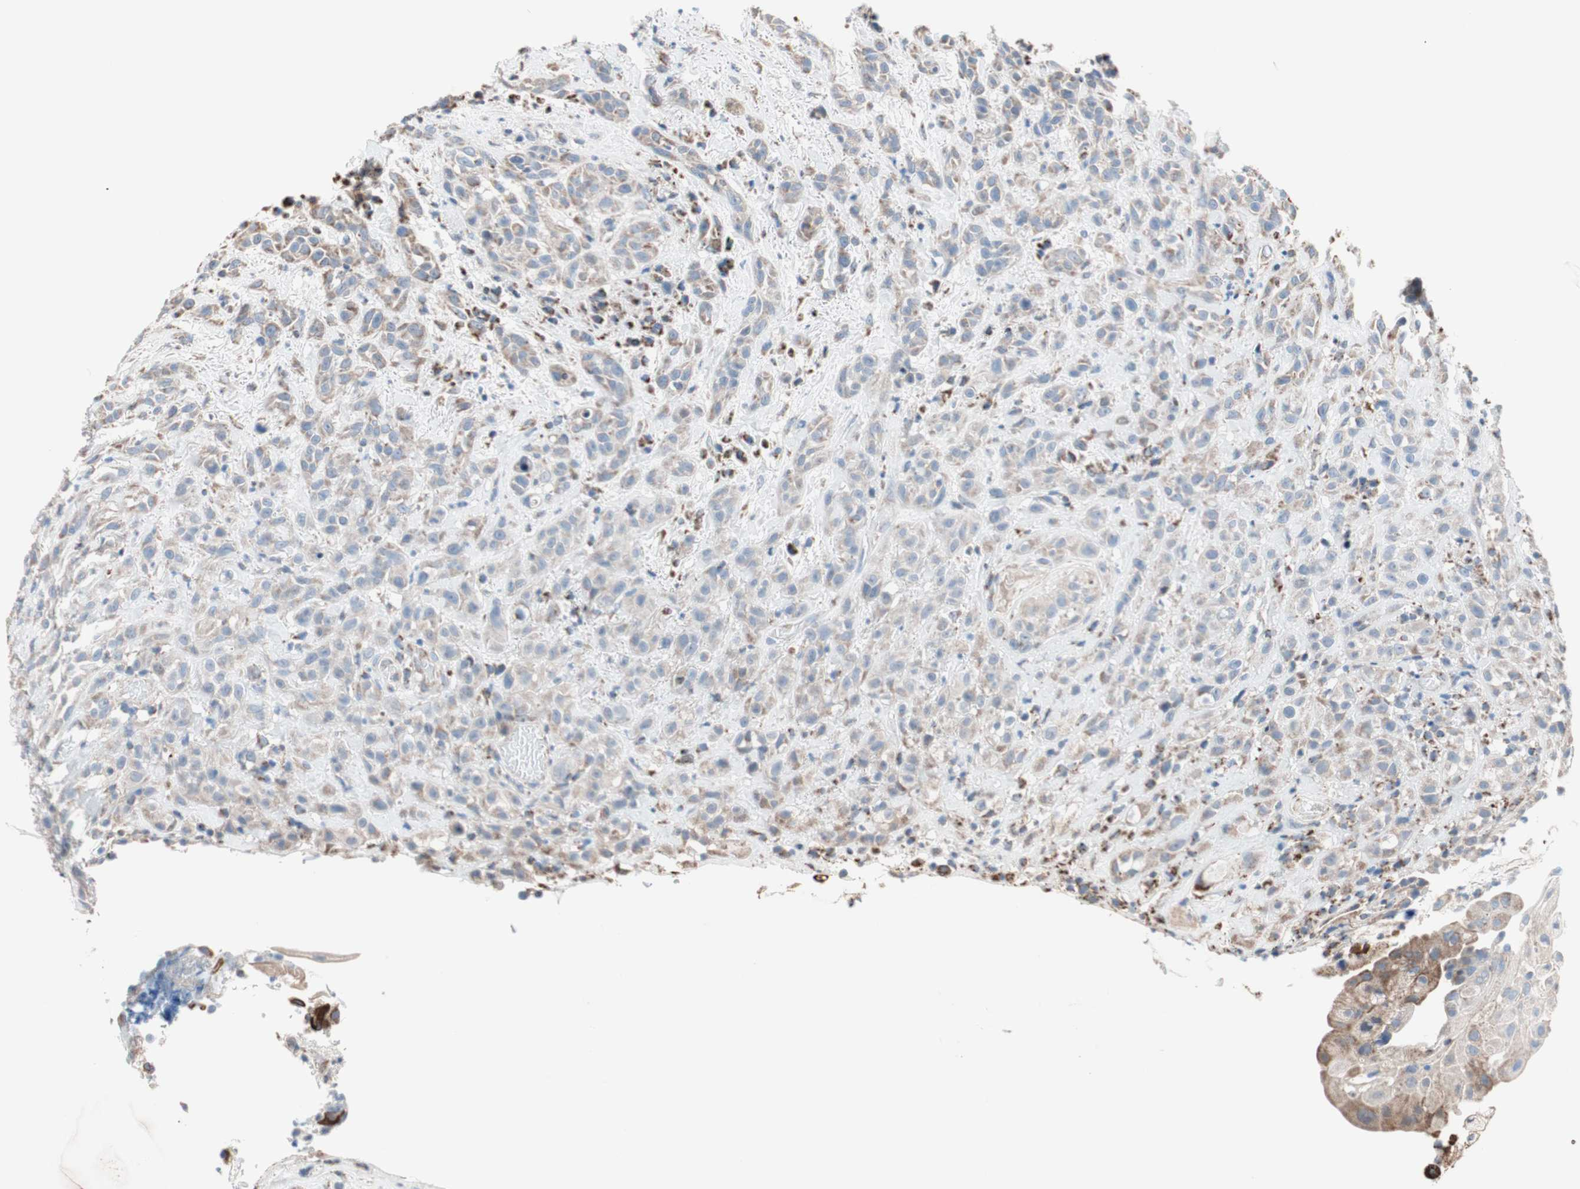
{"staining": {"intensity": "moderate", "quantity": "25%-75%", "location": "cytoplasmic/membranous"}, "tissue": "head and neck cancer", "cell_type": "Tumor cells", "image_type": "cancer", "snomed": [{"axis": "morphology", "description": "Squamous cell carcinoma, NOS"}, {"axis": "topography", "description": "Head-Neck"}], "caption": "IHC (DAB (3,3'-diaminobenzidine)) staining of head and neck cancer (squamous cell carcinoma) exhibits moderate cytoplasmic/membranous protein staining in about 25%-75% of tumor cells. (Brightfield microscopy of DAB IHC at high magnification).", "gene": "PCSK4", "patient": {"sex": "male", "age": 62}}